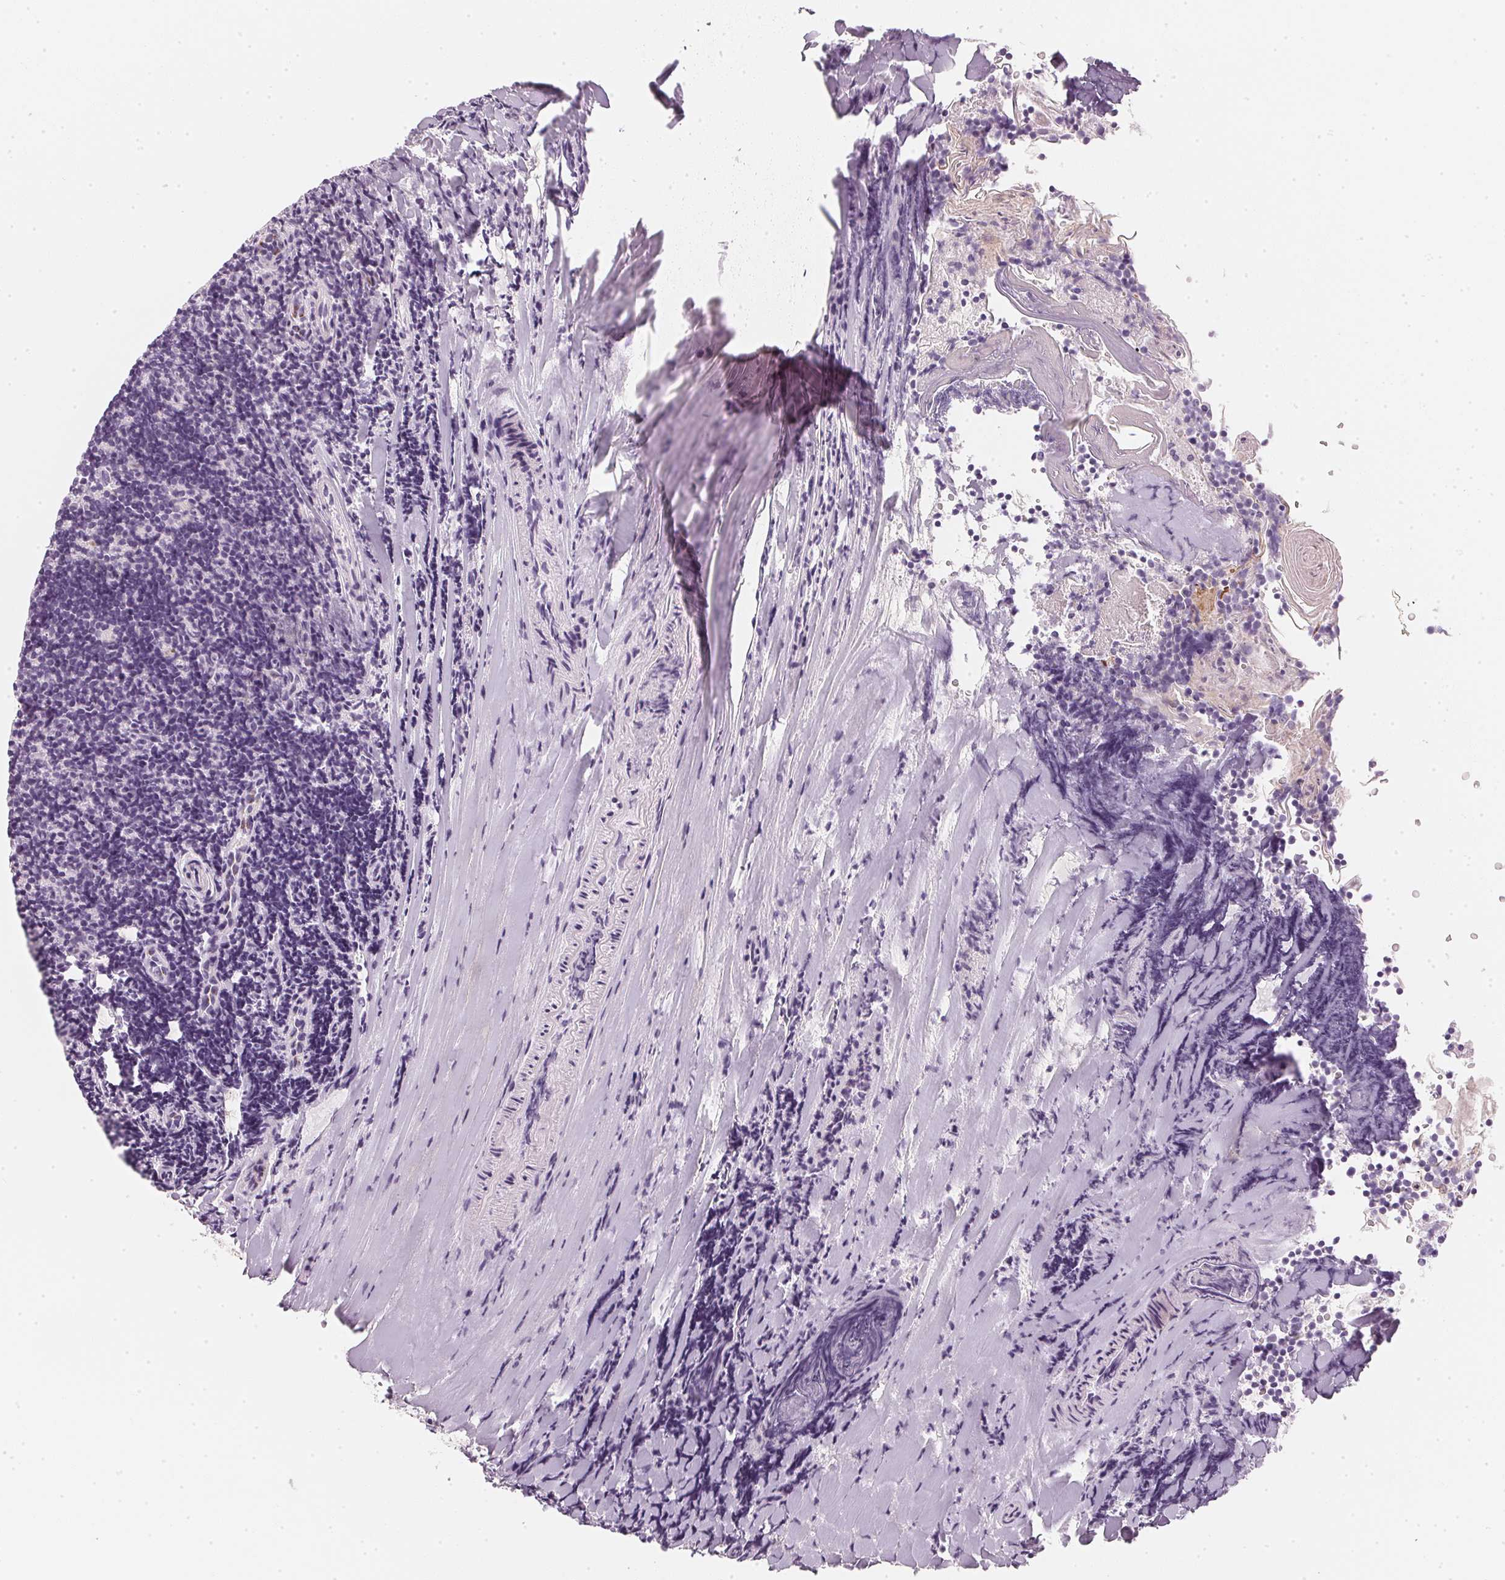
{"staining": {"intensity": "negative", "quantity": "none", "location": "none"}, "tissue": "tonsil", "cell_type": "Germinal center cells", "image_type": "normal", "snomed": [{"axis": "morphology", "description": "Normal tissue, NOS"}, {"axis": "topography", "description": "Tonsil"}], "caption": "Protein analysis of unremarkable tonsil displays no significant positivity in germinal center cells.", "gene": "CHST4", "patient": {"sex": "female", "age": 10}}